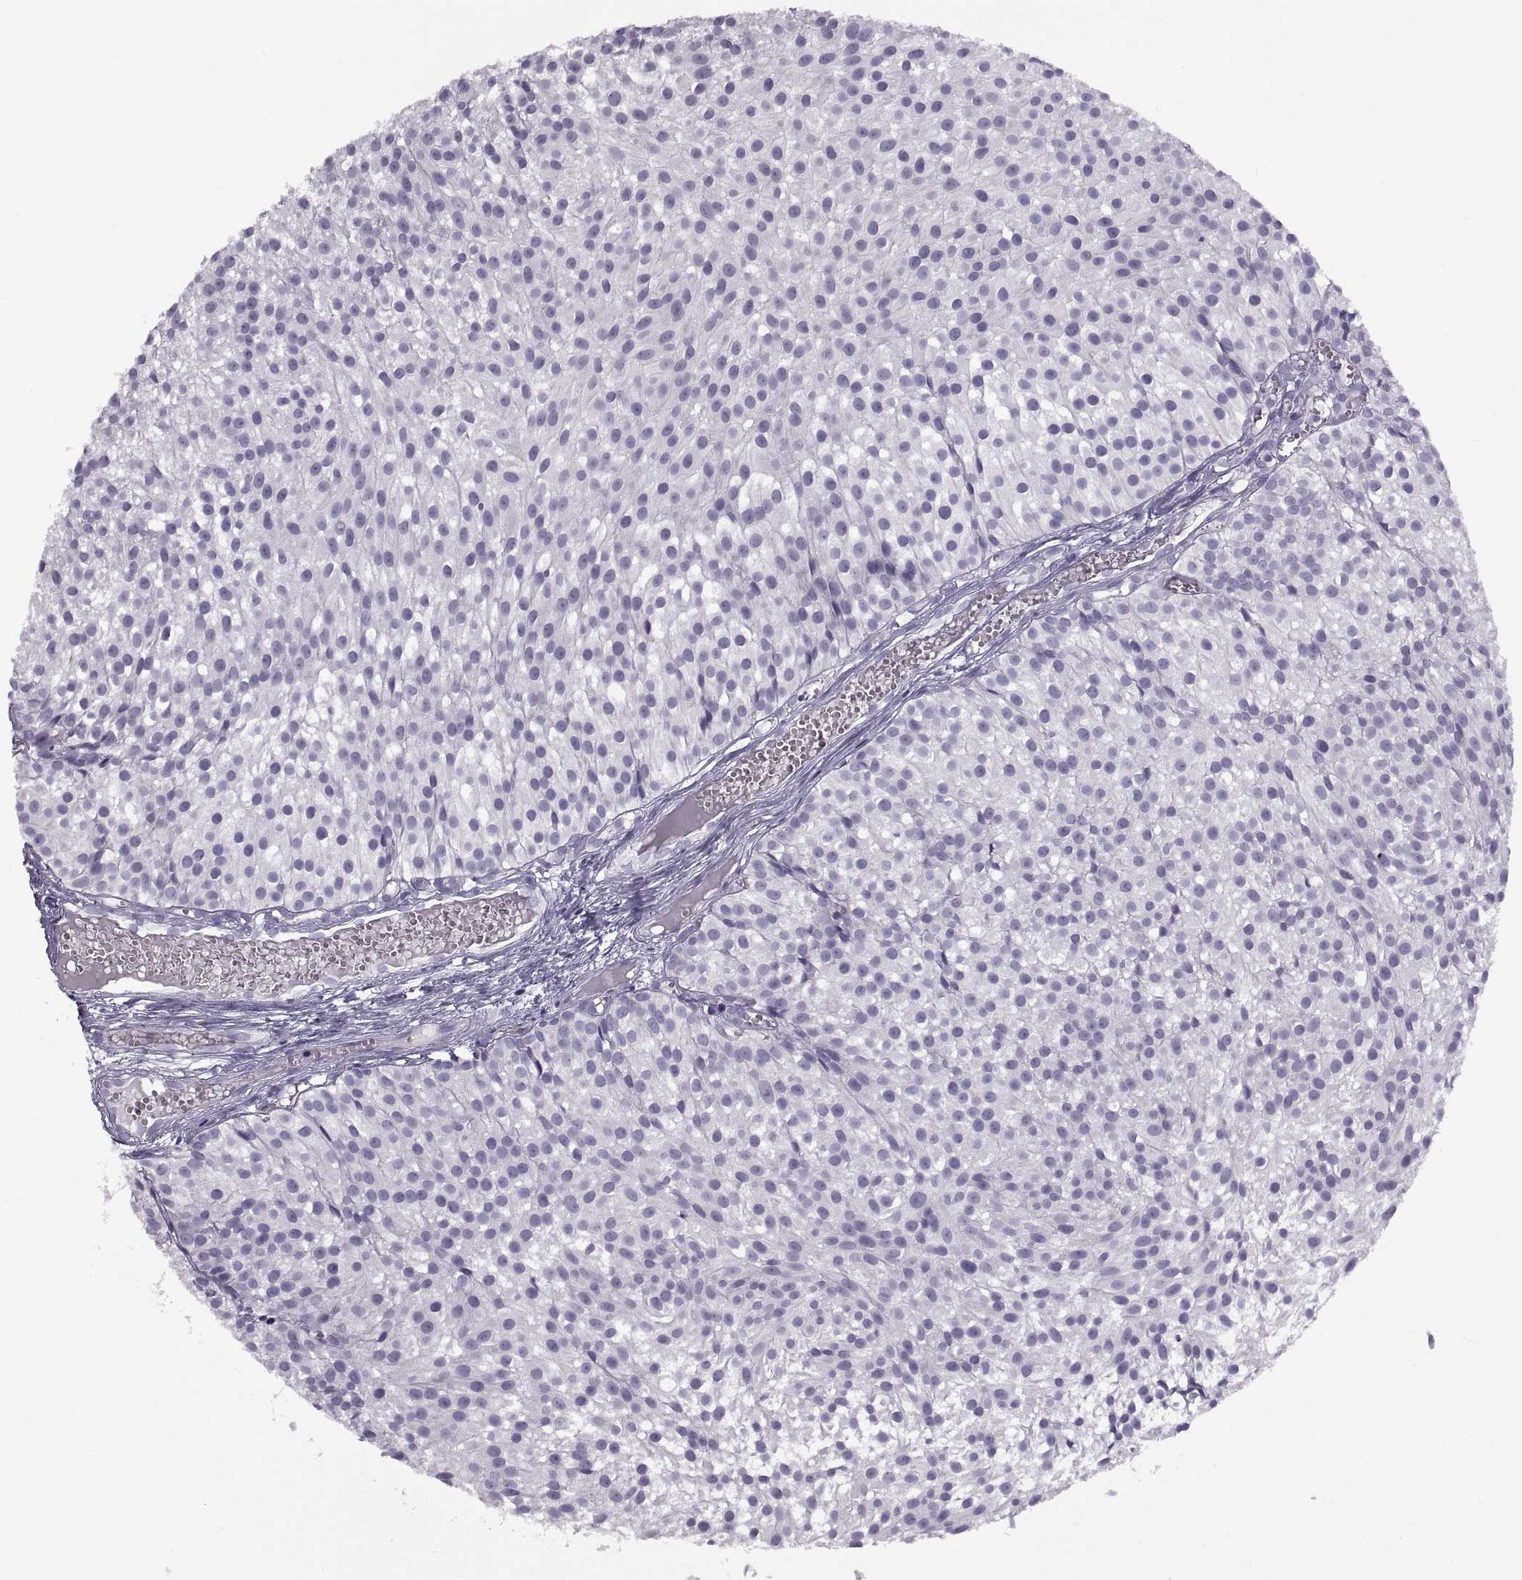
{"staining": {"intensity": "negative", "quantity": "none", "location": "none"}, "tissue": "urothelial cancer", "cell_type": "Tumor cells", "image_type": "cancer", "snomed": [{"axis": "morphology", "description": "Urothelial carcinoma, Low grade"}, {"axis": "topography", "description": "Urinary bladder"}], "caption": "This is an immunohistochemistry micrograph of urothelial cancer. There is no expression in tumor cells.", "gene": "RSPH6A", "patient": {"sex": "male", "age": 63}}